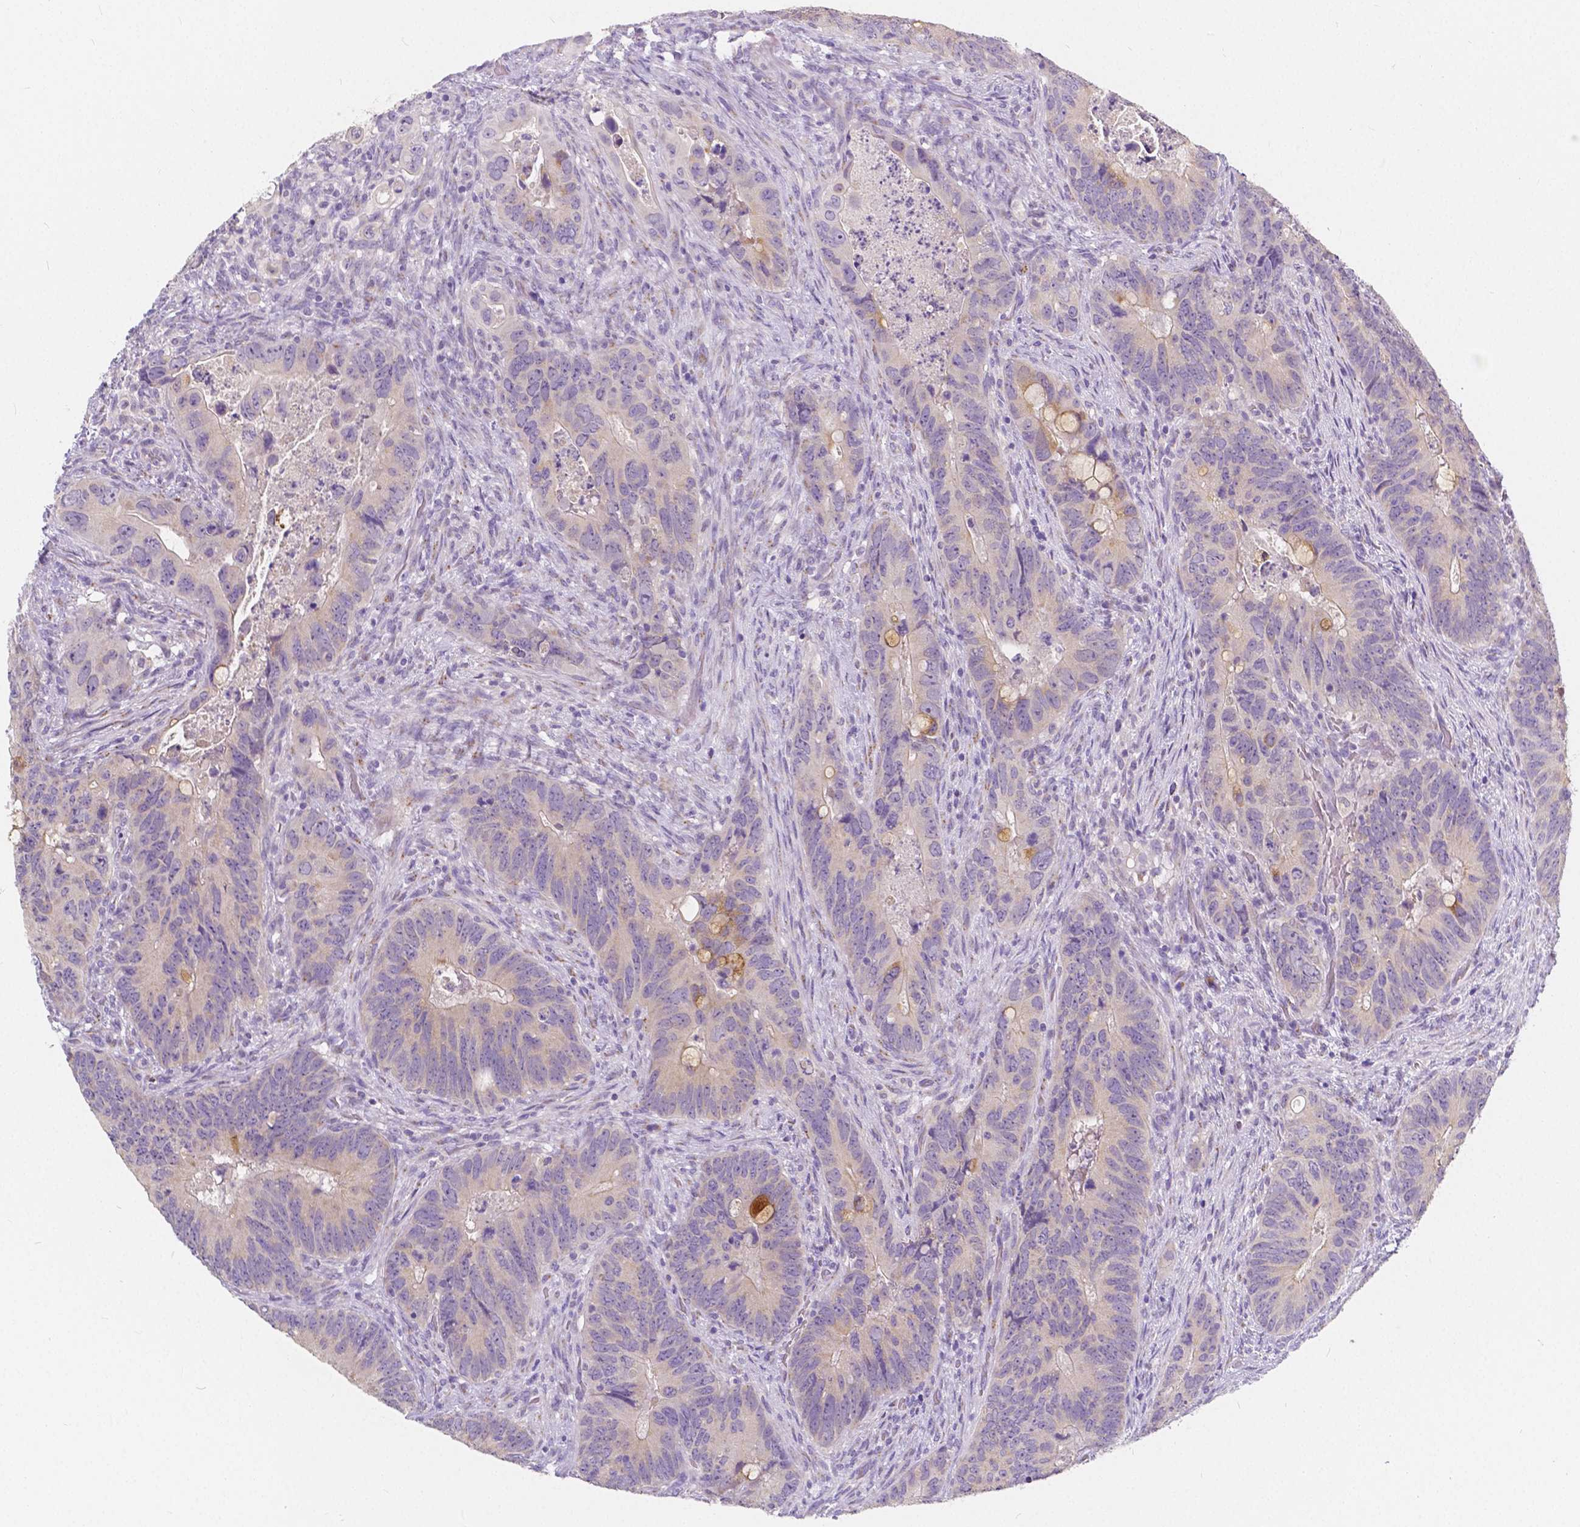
{"staining": {"intensity": "negative", "quantity": "none", "location": "none"}, "tissue": "colorectal cancer", "cell_type": "Tumor cells", "image_type": "cancer", "snomed": [{"axis": "morphology", "description": "Adenocarcinoma, NOS"}, {"axis": "topography", "description": "Rectum"}], "caption": "Image shows no protein staining in tumor cells of colorectal cancer tissue.", "gene": "RNF186", "patient": {"sex": "male", "age": 78}}